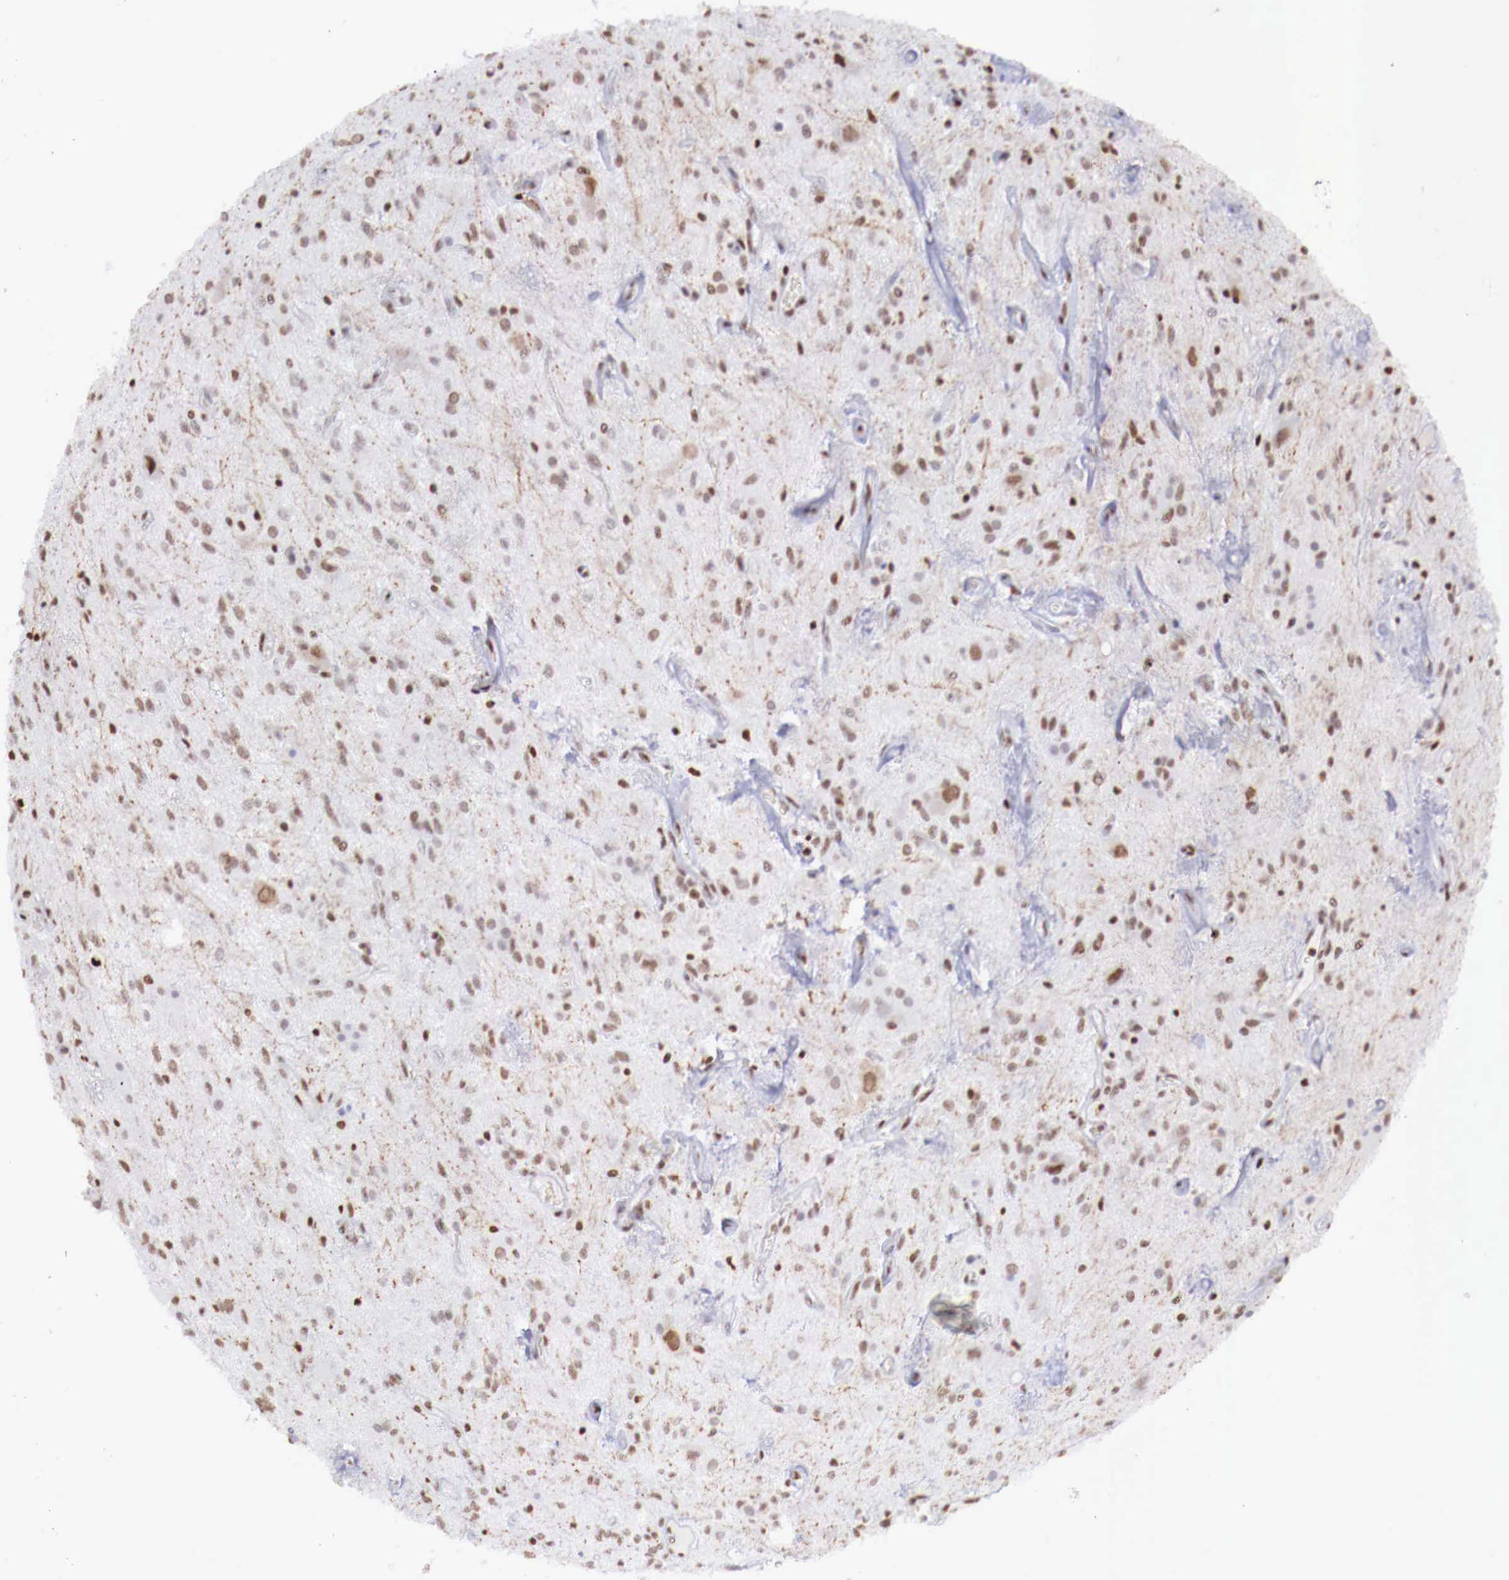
{"staining": {"intensity": "moderate", "quantity": ">75%", "location": "nuclear"}, "tissue": "glioma", "cell_type": "Tumor cells", "image_type": "cancer", "snomed": [{"axis": "morphology", "description": "Glioma, malignant, Low grade"}, {"axis": "topography", "description": "Brain"}], "caption": "Glioma stained for a protein (brown) shows moderate nuclear positive positivity in about >75% of tumor cells.", "gene": "MAX", "patient": {"sex": "female", "age": 15}}